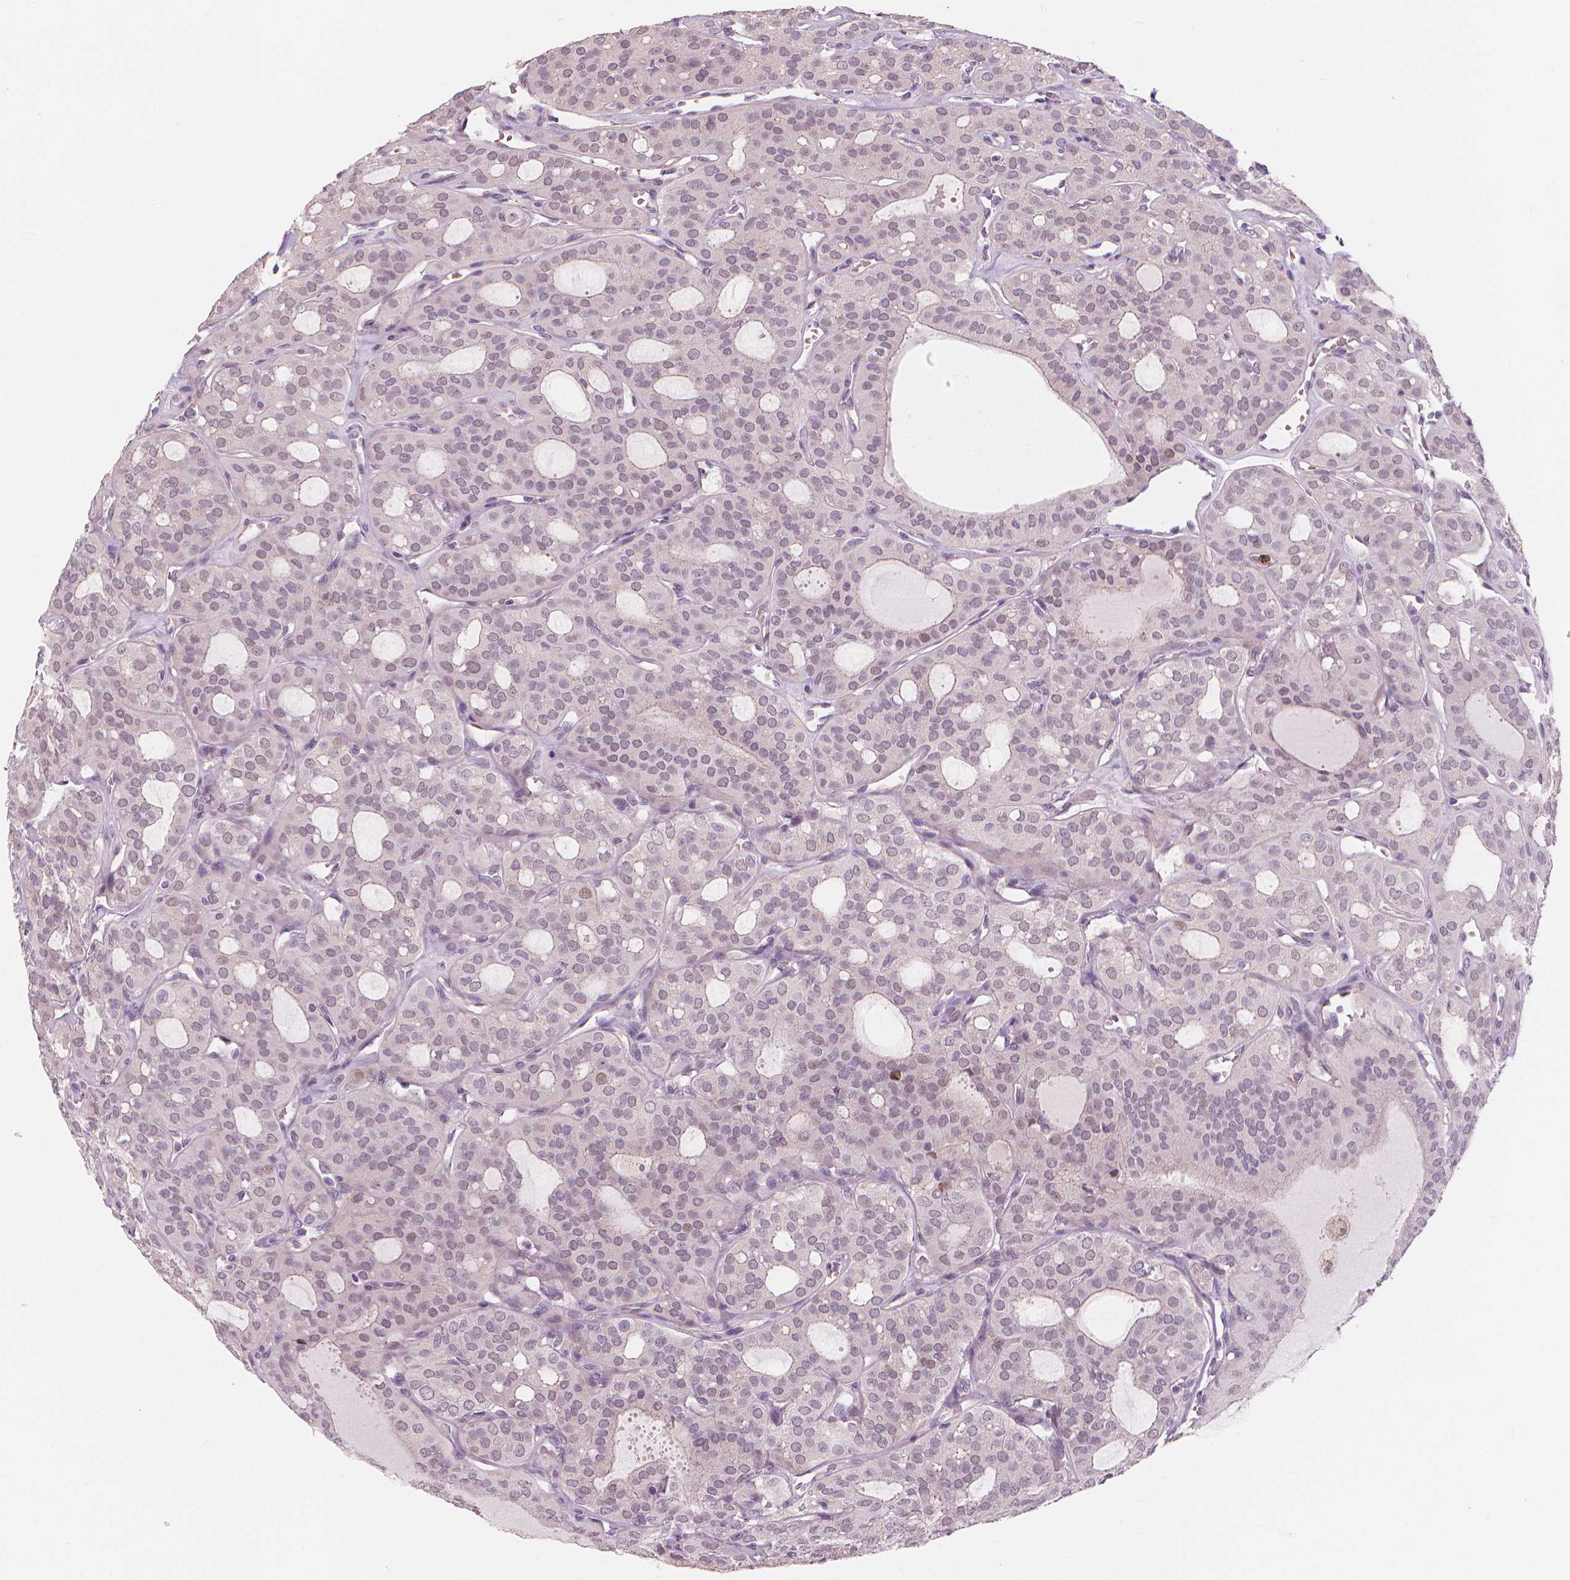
{"staining": {"intensity": "negative", "quantity": "none", "location": "none"}, "tissue": "thyroid cancer", "cell_type": "Tumor cells", "image_type": "cancer", "snomed": [{"axis": "morphology", "description": "Follicular adenoma carcinoma, NOS"}, {"axis": "topography", "description": "Thyroid gland"}], "caption": "Immunohistochemistry of thyroid follicular adenoma carcinoma reveals no positivity in tumor cells.", "gene": "RNASE7", "patient": {"sex": "male", "age": 75}}